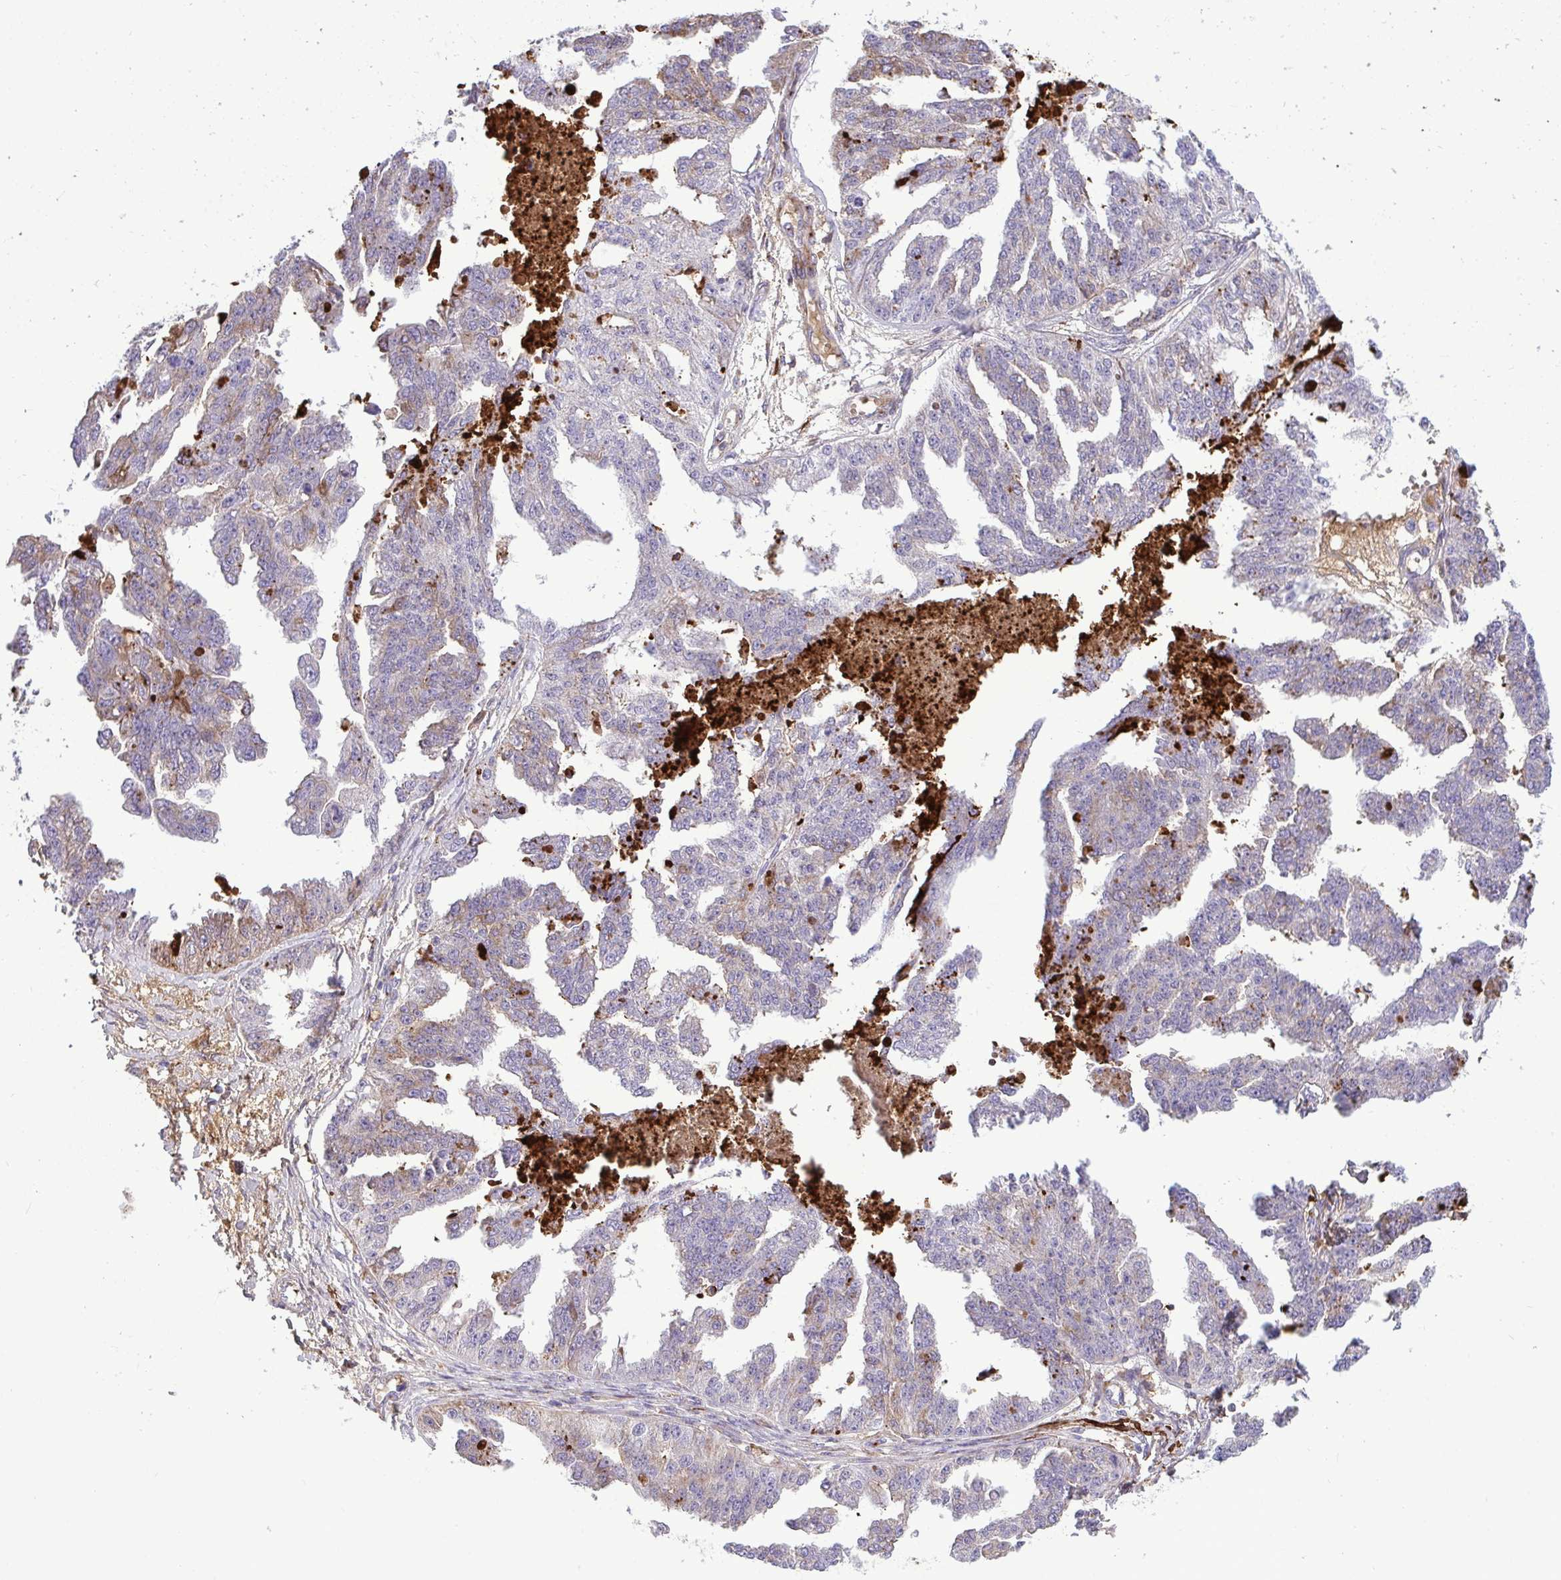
{"staining": {"intensity": "moderate", "quantity": "<25%", "location": "cytoplasmic/membranous"}, "tissue": "ovarian cancer", "cell_type": "Tumor cells", "image_type": "cancer", "snomed": [{"axis": "morphology", "description": "Cystadenocarcinoma, serous, NOS"}, {"axis": "topography", "description": "Ovary"}], "caption": "Brown immunohistochemical staining in ovarian serous cystadenocarcinoma displays moderate cytoplasmic/membranous staining in about <25% of tumor cells.", "gene": "F2", "patient": {"sex": "female", "age": 58}}